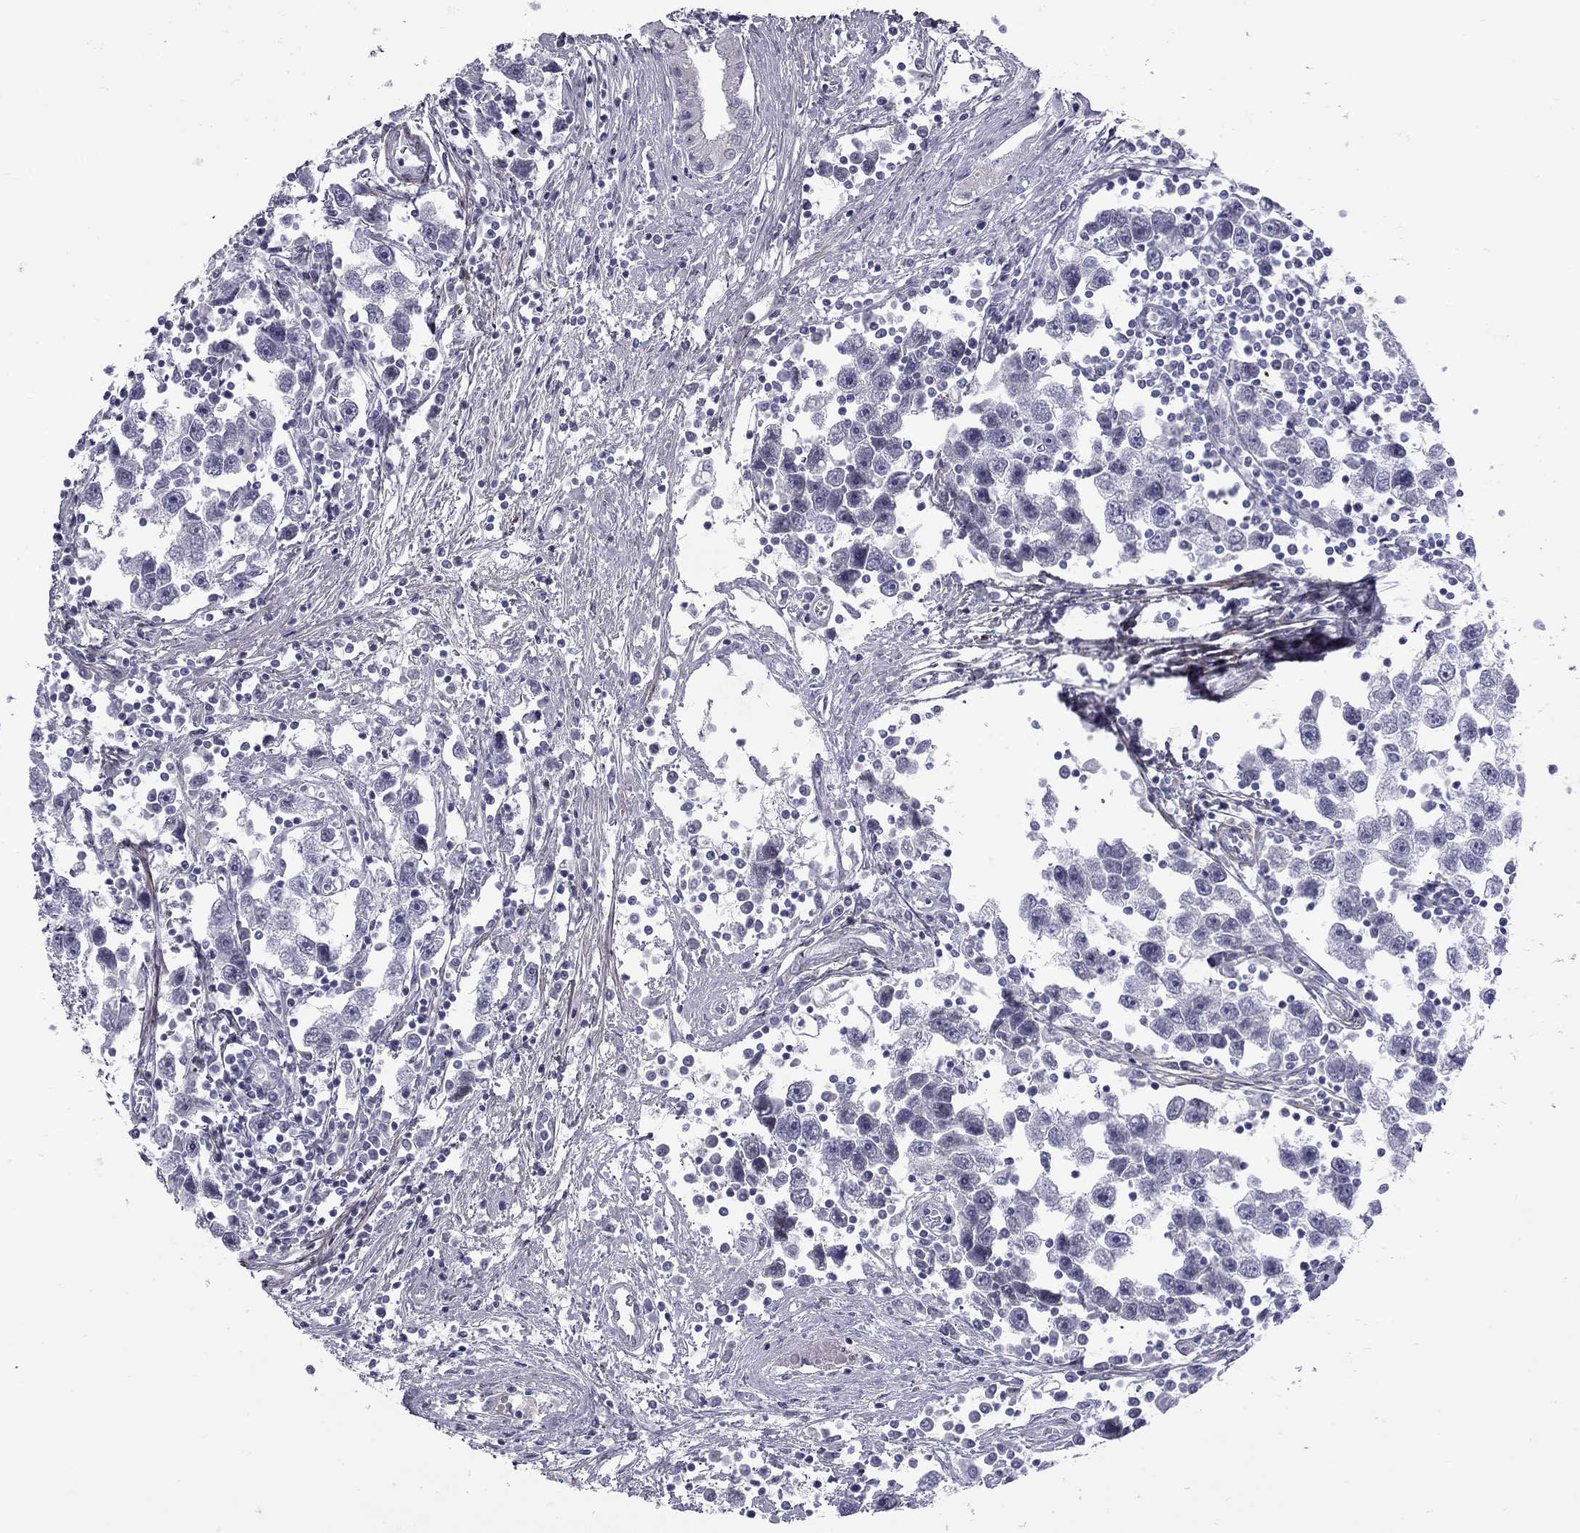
{"staining": {"intensity": "negative", "quantity": "none", "location": "none"}, "tissue": "testis cancer", "cell_type": "Tumor cells", "image_type": "cancer", "snomed": [{"axis": "morphology", "description": "Seminoma, NOS"}, {"axis": "topography", "description": "Testis"}], "caption": "Tumor cells show no significant positivity in testis cancer.", "gene": "C8orf88", "patient": {"sex": "male", "age": 30}}